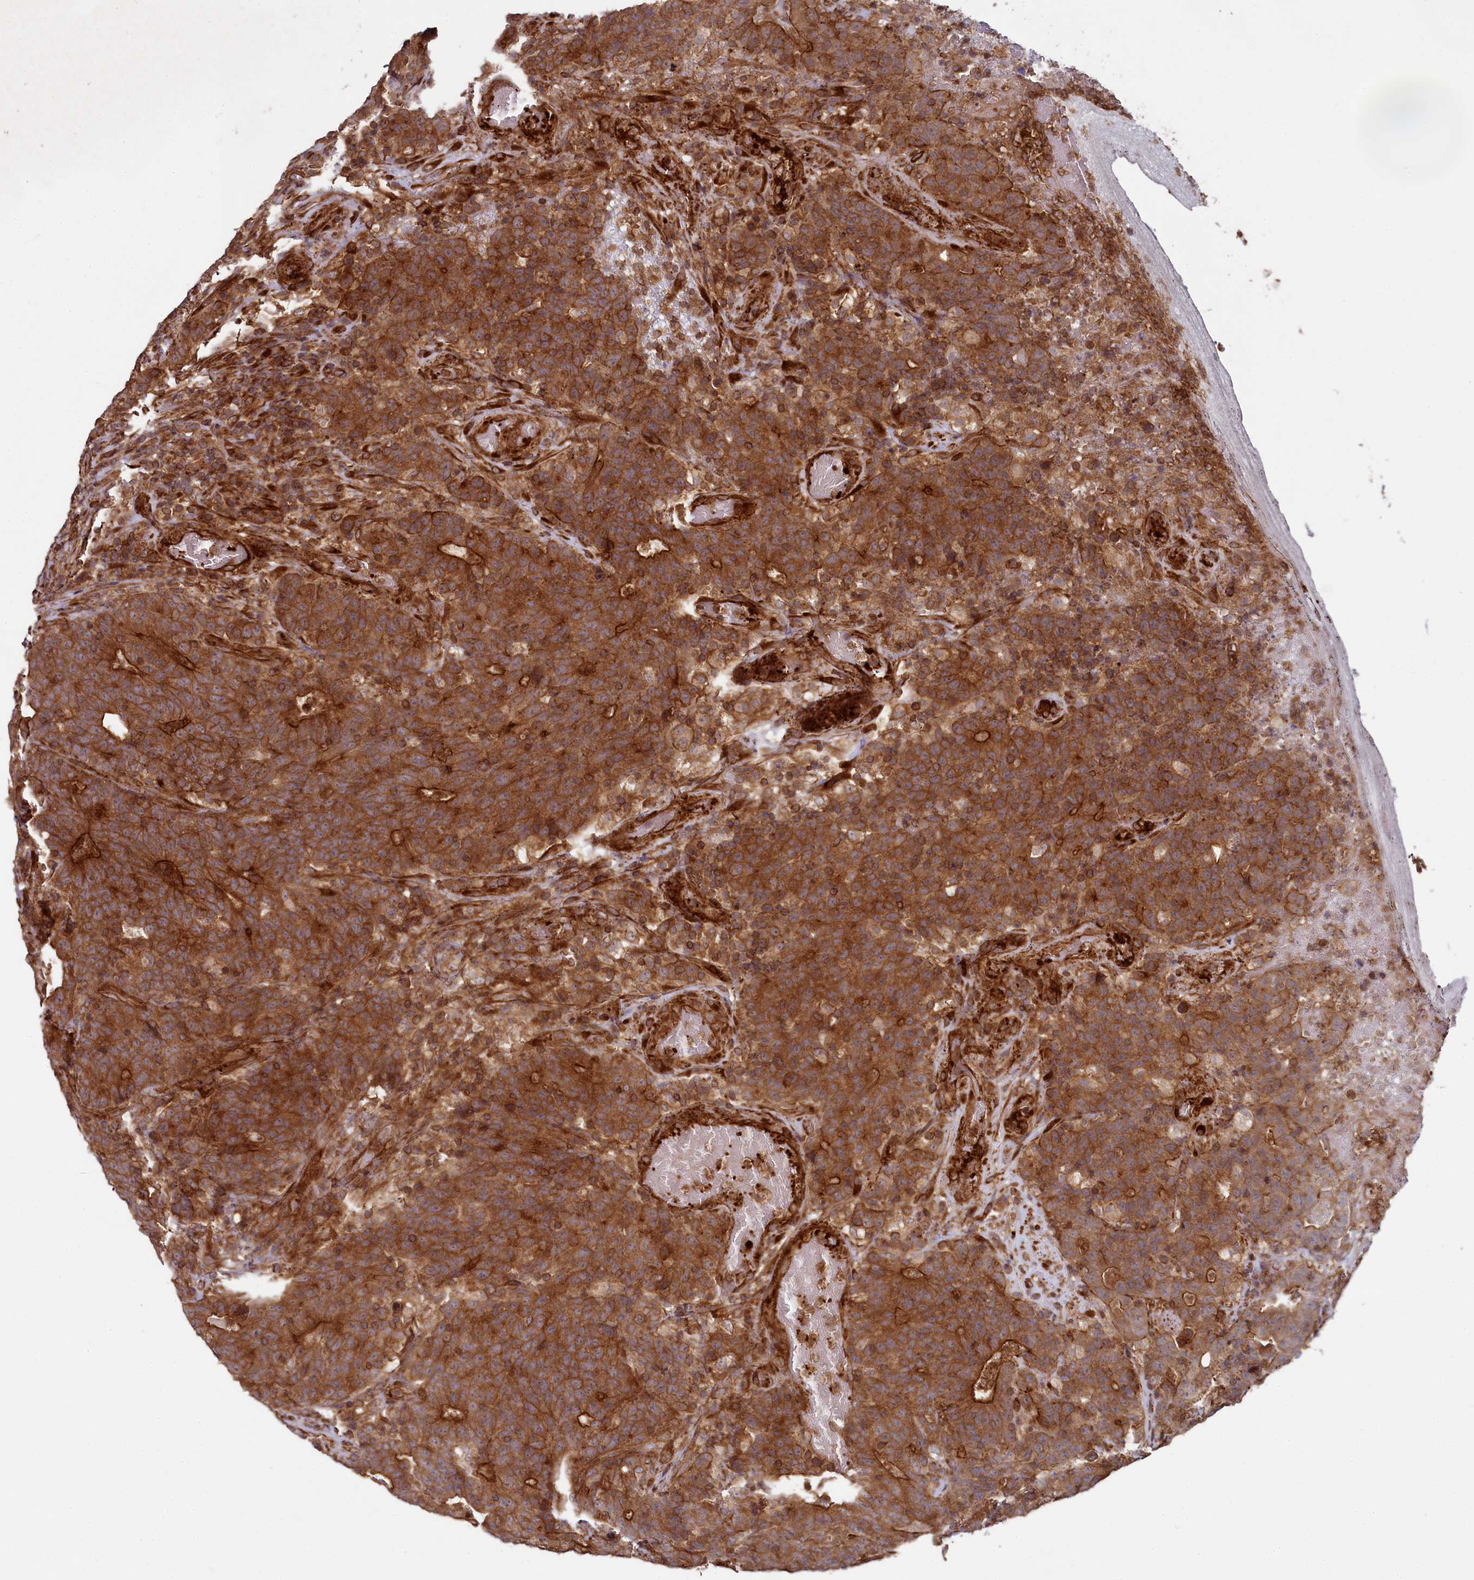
{"staining": {"intensity": "strong", "quantity": ">75%", "location": "cytoplasmic/membranous"}, "tissue": "colorectal cancer", "cell_type": "Tumor cells", "image_type": "cancer", "snomed": [{"axis": "morphology", "description": "Adenocarcinoma, NOS"}, {"axis": "topography", "description": "Colon"}], "caption": "About >75% of tumor cells in adenocarcinoma (colorectal) reveal strong cytoplasmic/membranous protein expression as visualized by brown immunohistochemical staining.", "gene": "SVIP", "patient": {"sex": "female", "age": 75}}